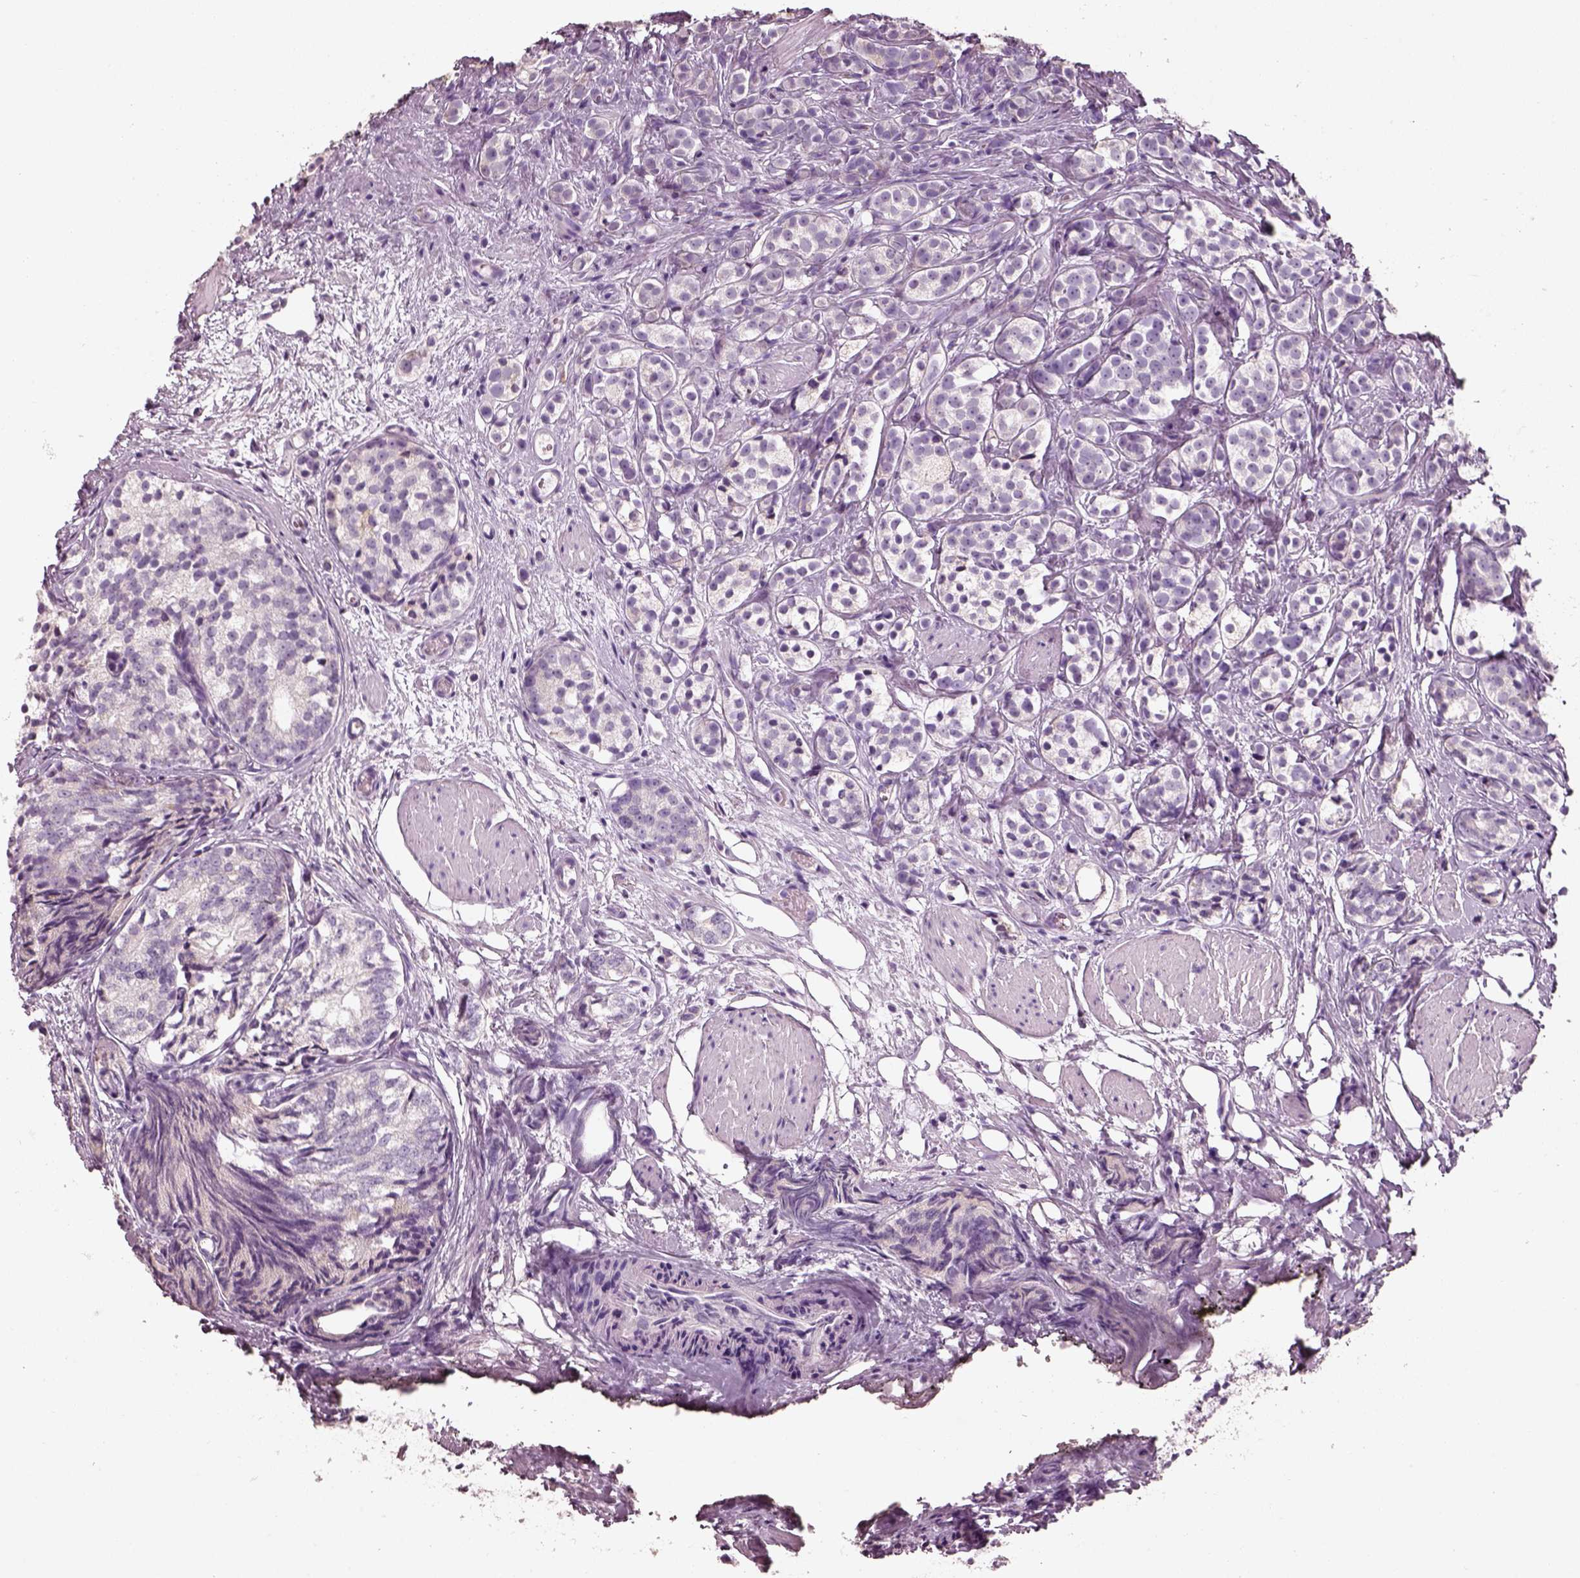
{"staining": {"intensity": "negative", "quantity": "none", "location": "none"}, "tissue": "prostate cancer", "cell_type": "Tumor cells", "image_type": "cancer", "snomed": [{"axis": "morphology", "description": "Adenocarcinoma, High grade"}, {"axis": "topography", "description": "Prostate"}], "caption": "The micrograph displays no staining of tumor cells in high-grade adenocarcinoma (prostate). The staining was performed using DAB to visualize the protein expression in brown, while the nuclei were stained in blue with hematoxylin (Magnification: 20x).", "gene": "PNOC", "patient": {"sex": "male", "age": 53}}